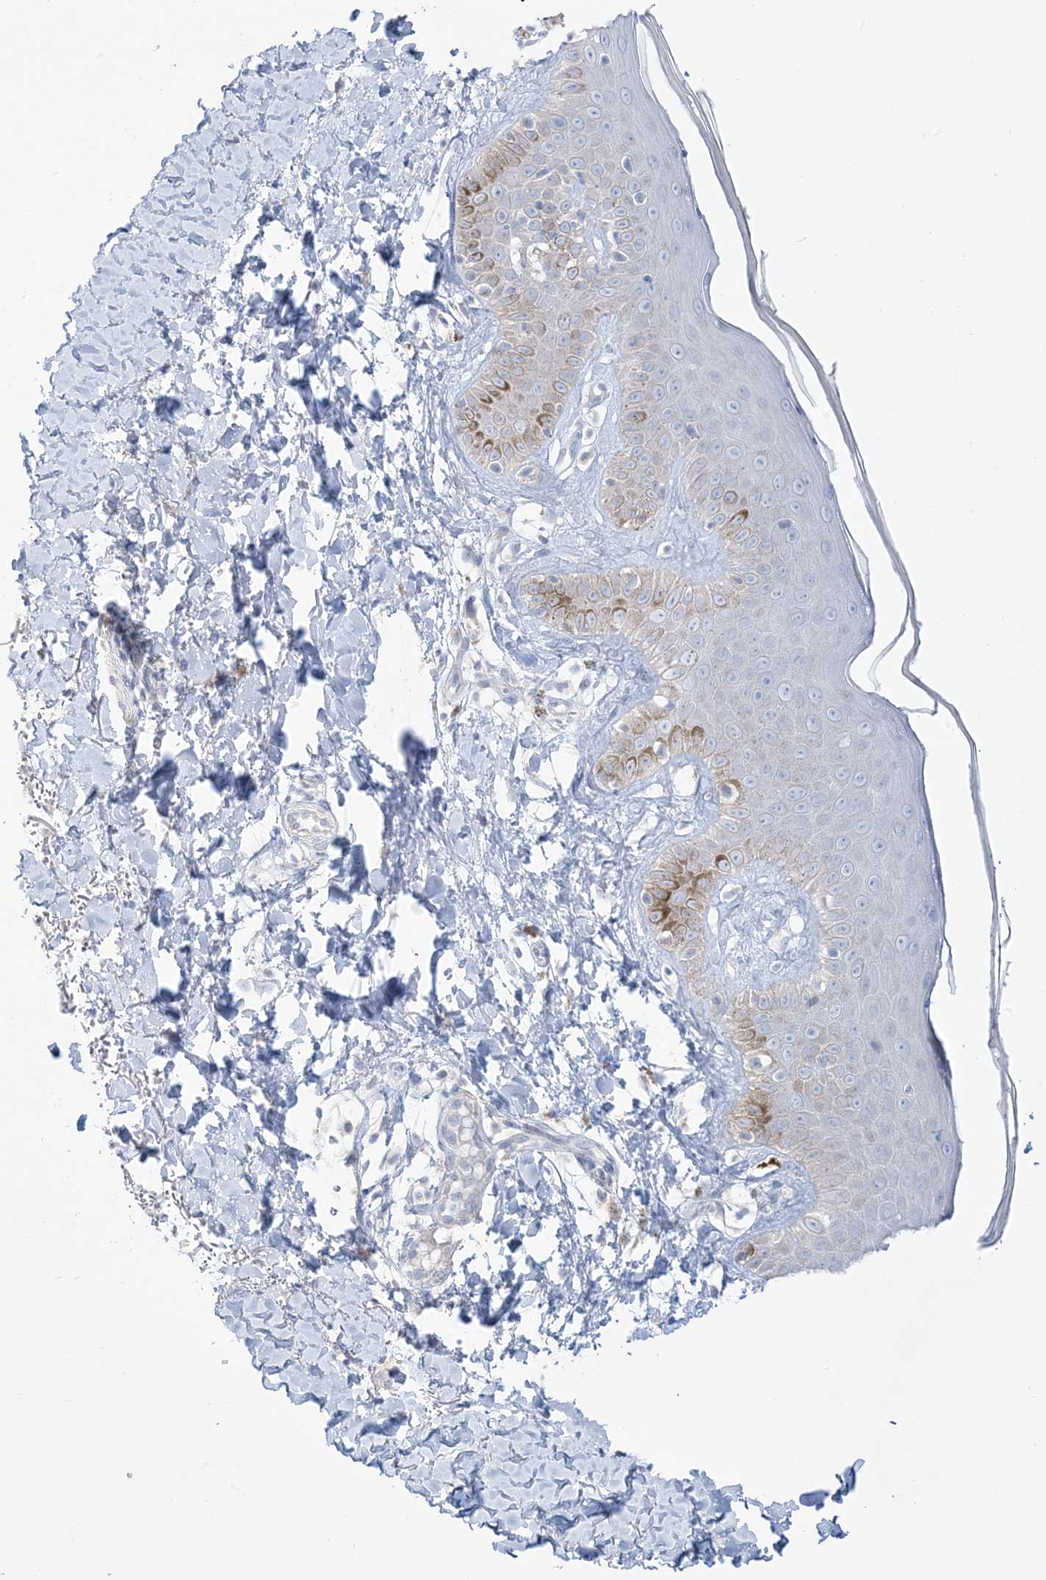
{"staining": {"intensity": "negative", "quantity": "none", "location": "none"}, "tissue": "skin", "cell_type": "Fibroblasts", "image_type": "normal", "snomed": [{"axis": "morphology", "description": "Normal tissue, NOS"}, {"axis": "topography", "description": "Skin"}], "caption": "The immunohistochemistry (IHC) histopathology image has no significant expression in fibroblasts of skin.", "gene": "FAM184A", "patient": {"sex": "male", "age": 52}}